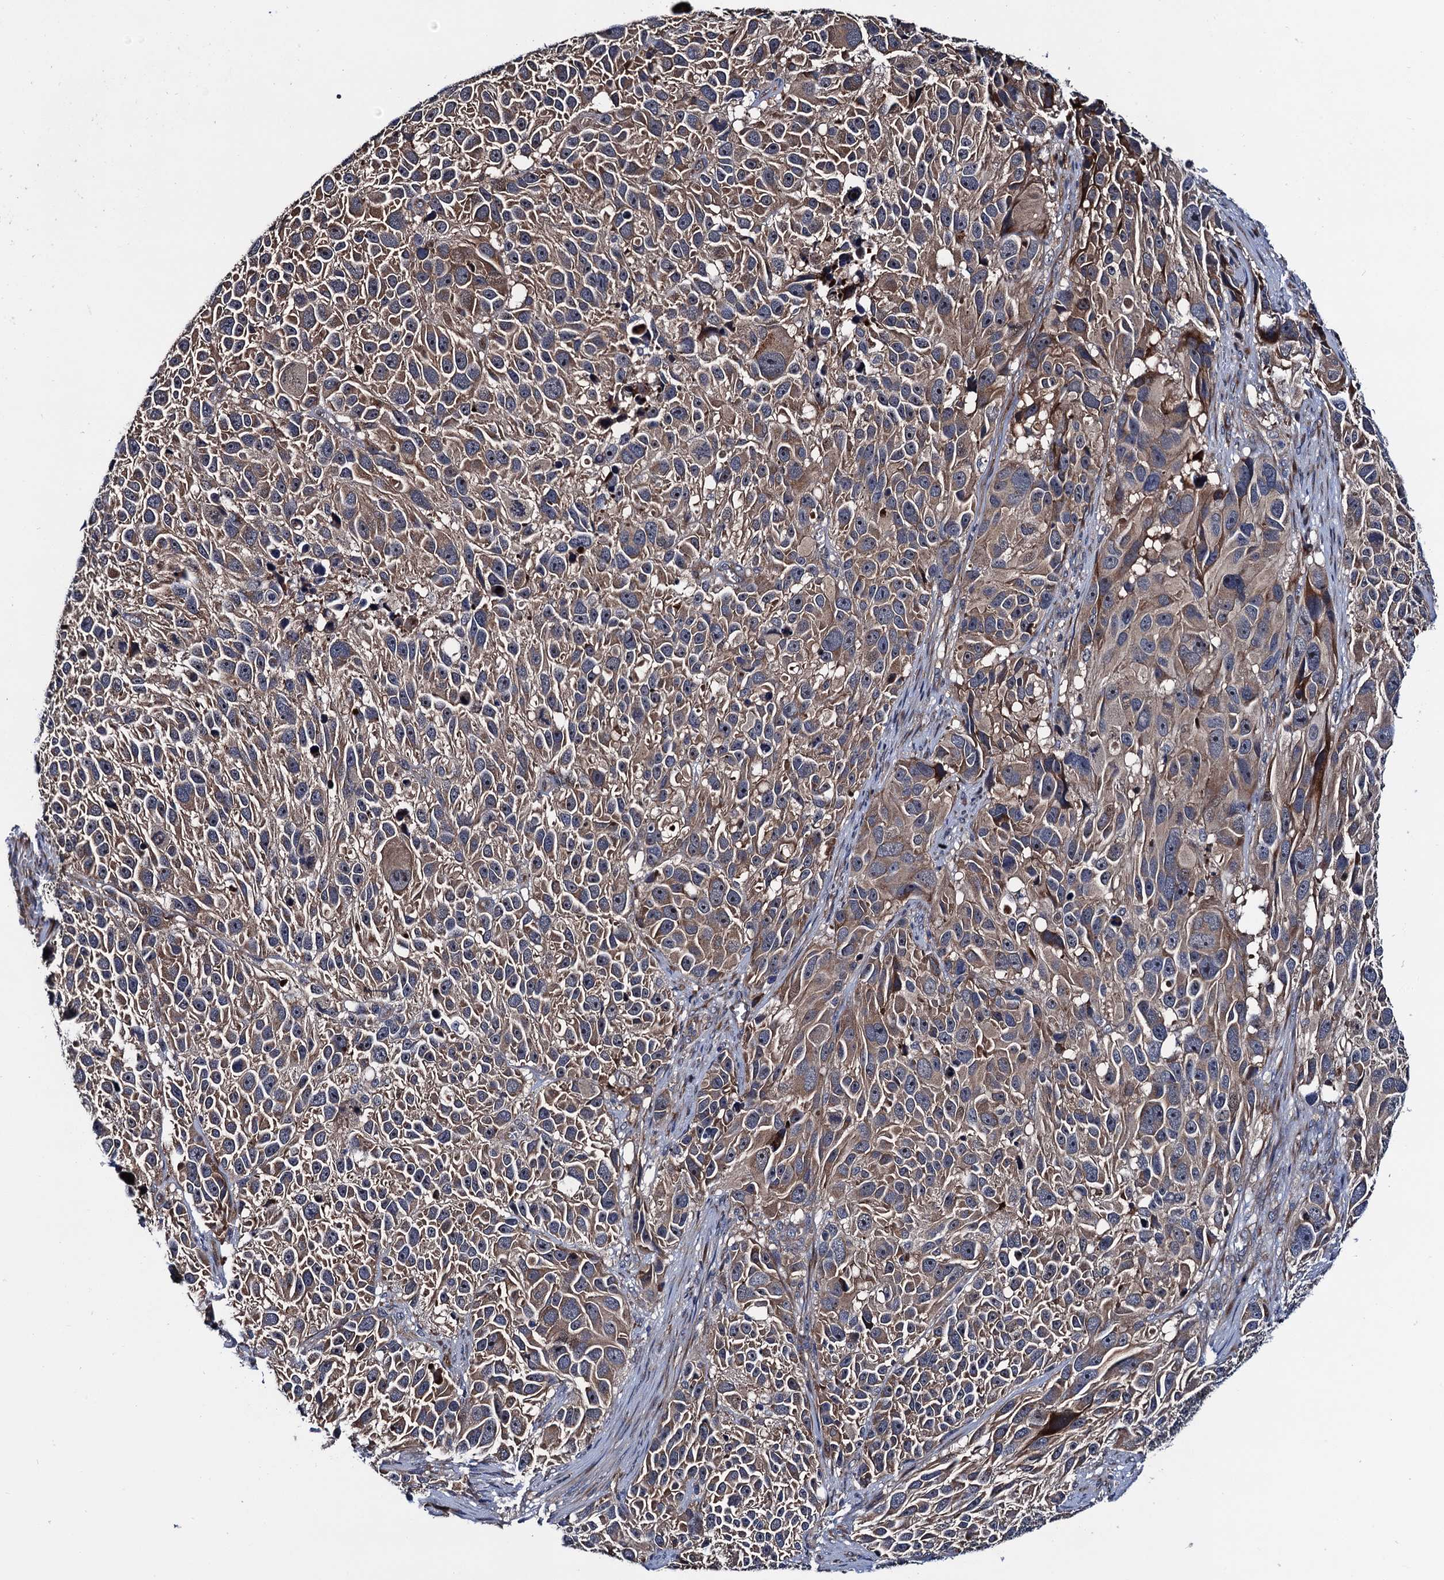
{"staining": {"intensity": "weak", "quantity": ">75%", "location": "cytoplasmic/membranous"}, "tissue": "melanoma", "cell_type": "Tumor cells", "image_type": "cancer", "snomed": [{"axis": "morphology", "description": "Malignant melanoma, NOS"}, {"axis": "topography", "description": "Skin"}], "caption": "Brown immunohistochemical staining in melanoma displays weak cytoplasmic/membranous staining in about >75% of tumor cells.", "gene": "TRMT112", "patient": {"sex": "male", "age": 84}}